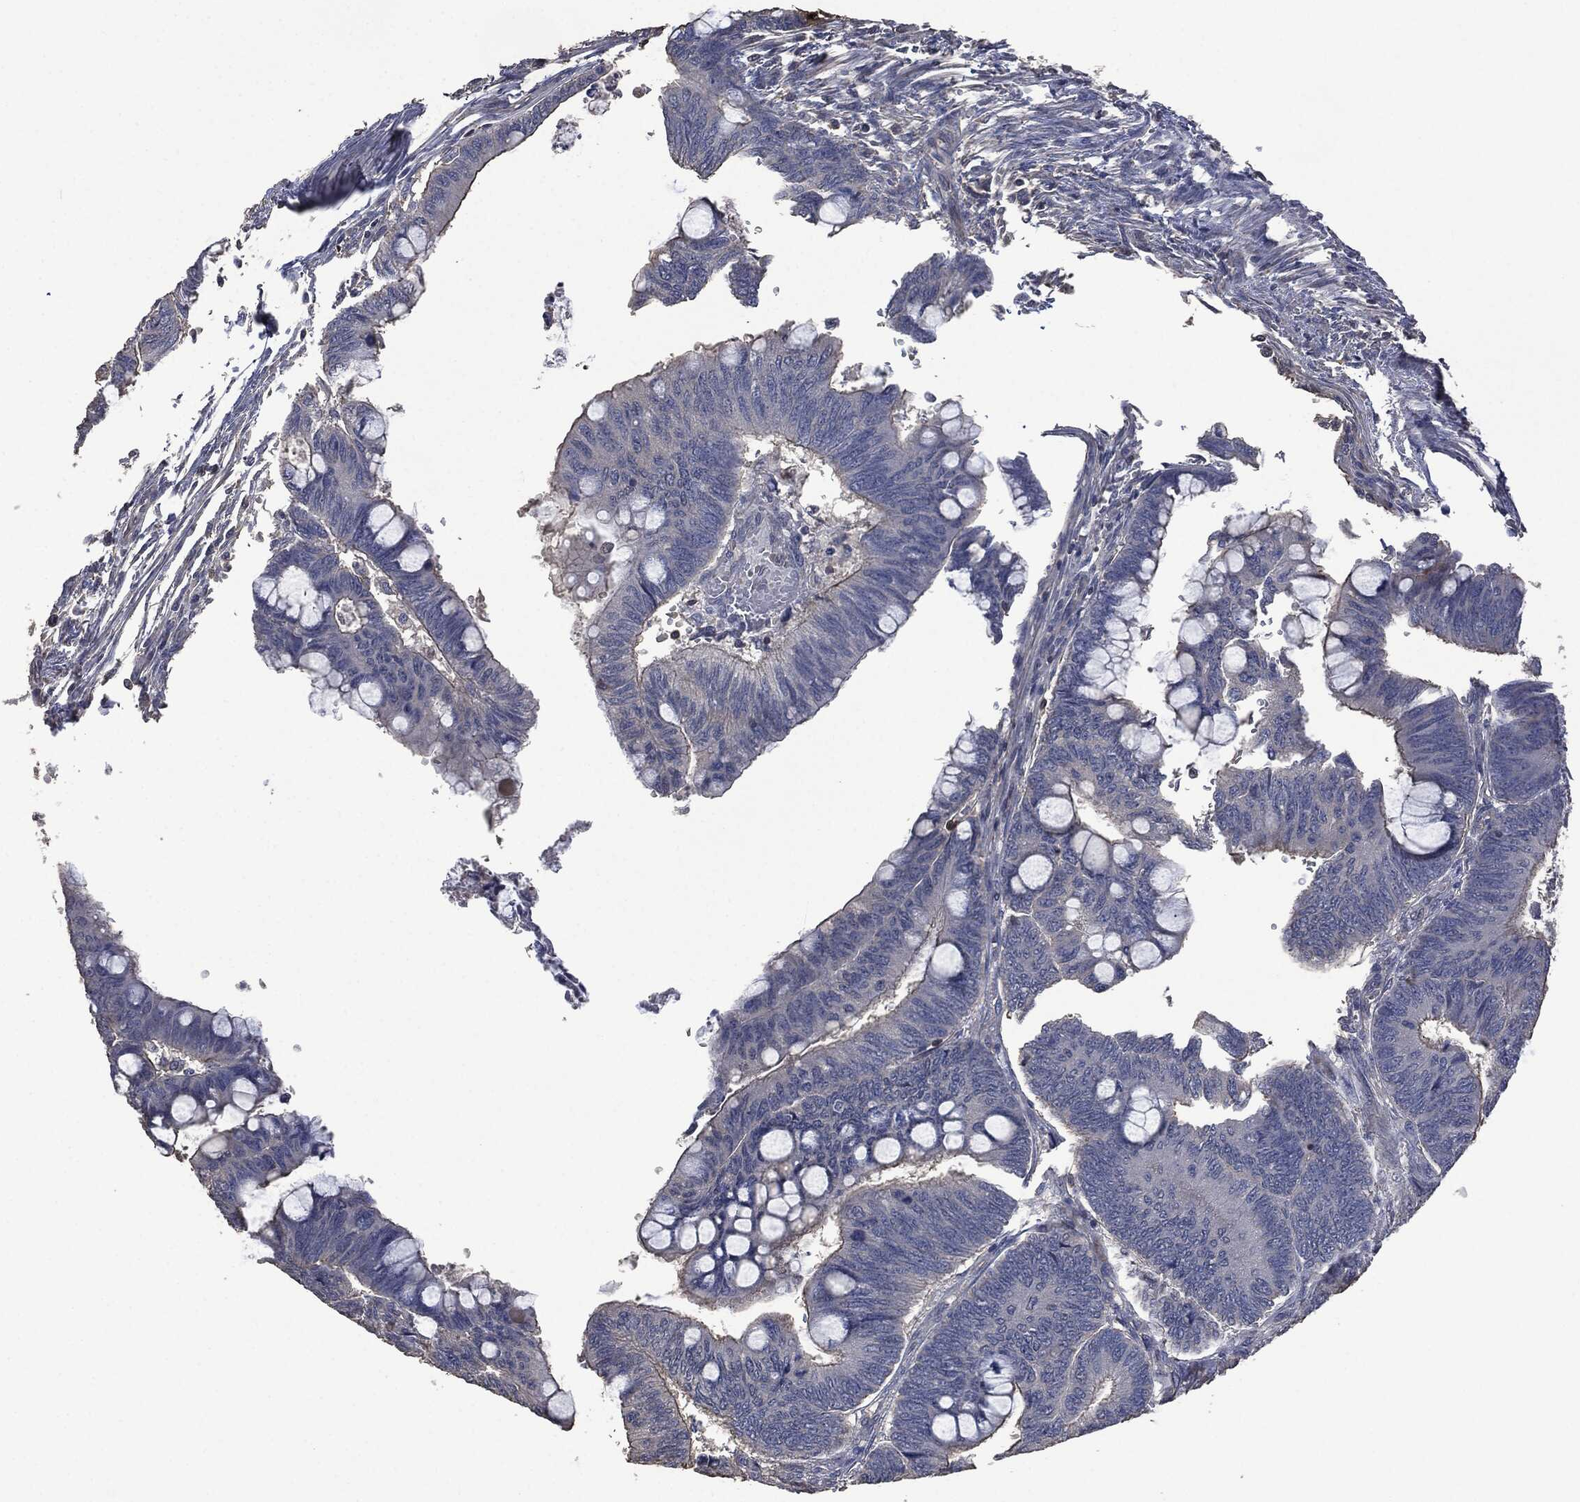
{"staining": {"intensity": "negative", "quantity": "none", "location": "none"}, "tissue": "colorectal cancer", "cell_type": "Tumor cells", "image_type": "cancer", "snomed": [{"axis": "morphology", "description": "Normal tissue, NOS"}, {"axis": "morphology", "description": "Adenocarcinoma, NOS"}, {"axis": "topography", "description": "Rectum"}, {"axis": "topography", "description": "Peripheral nerve tissue"}], "caption": "The image shows no significant positivity in tumor cells of colorectal cancer.", "gene": "MSLN", "patient": {"sex": "male", "age": 92}}